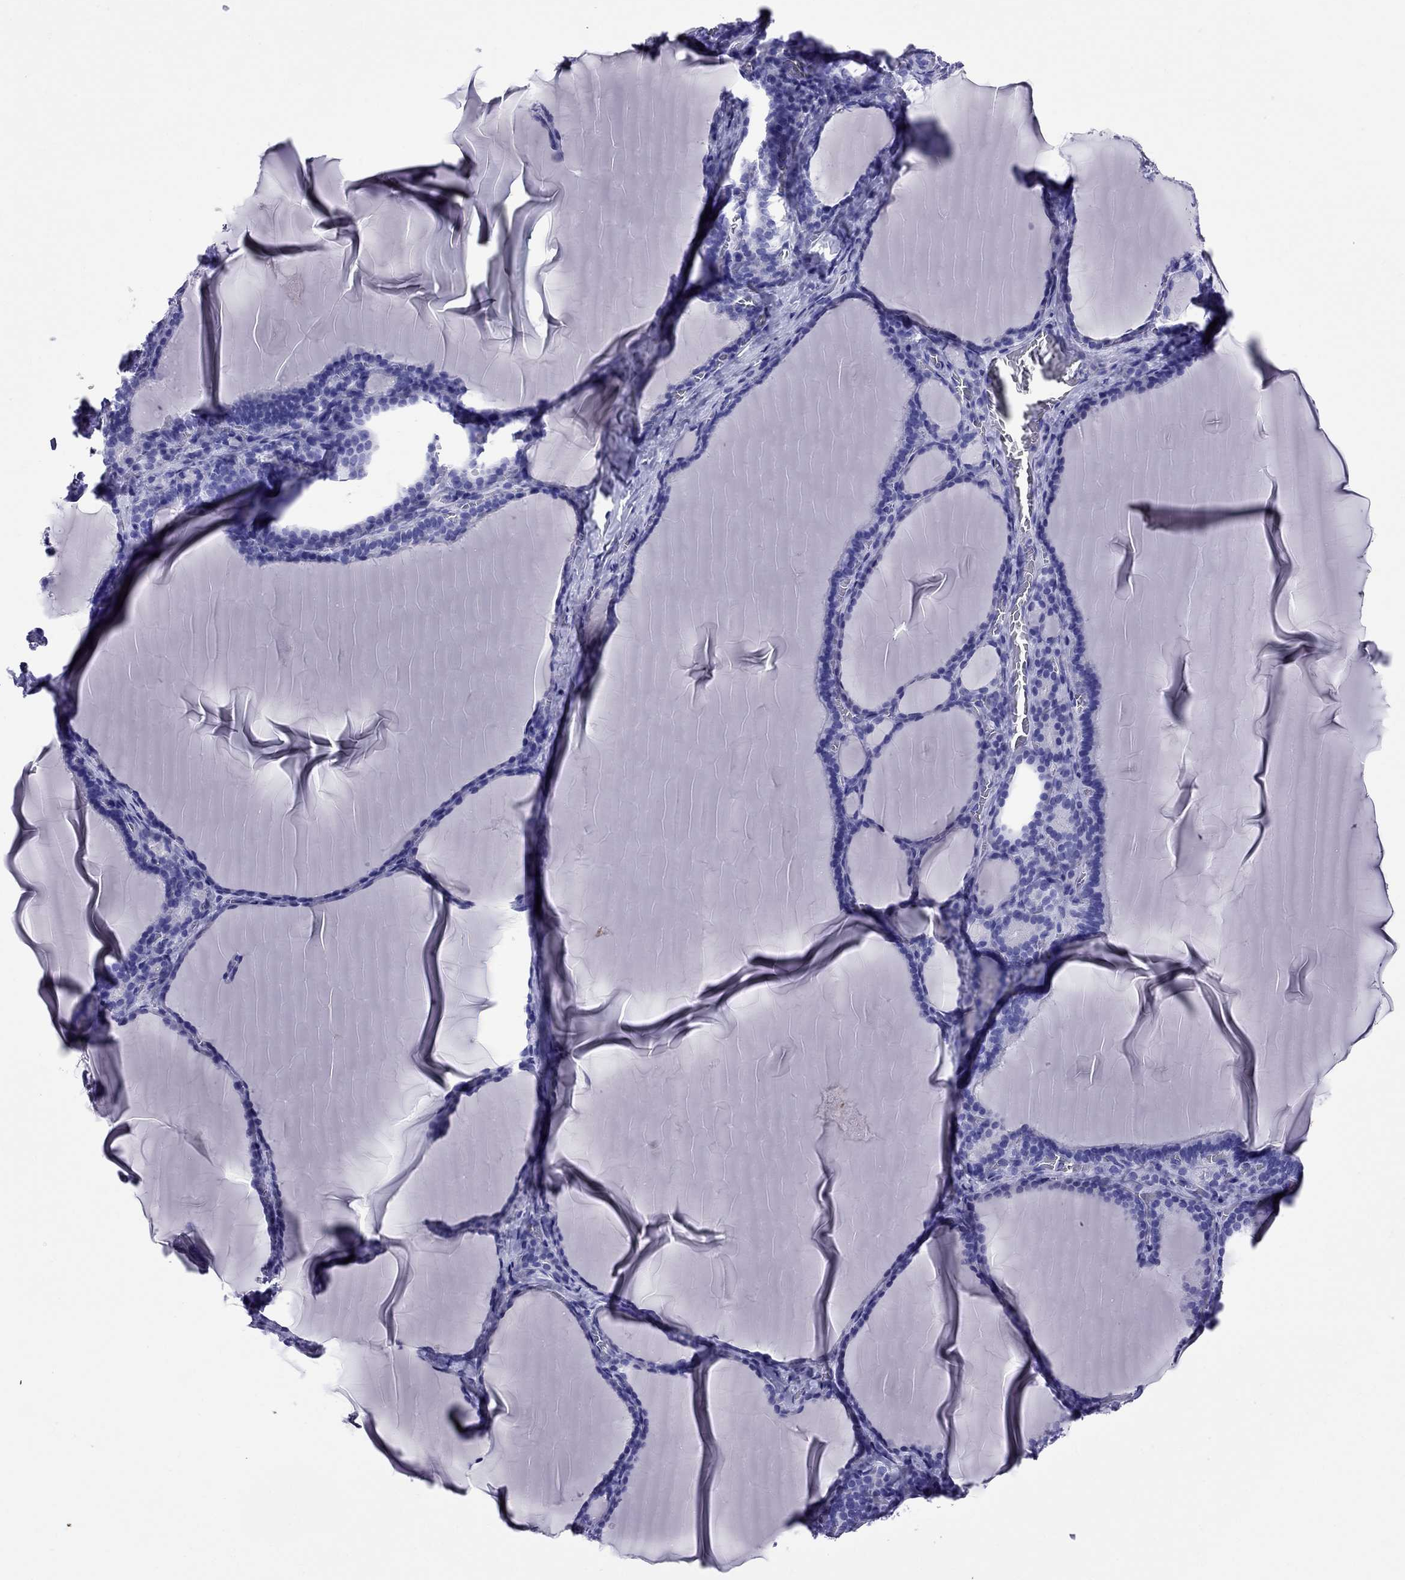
{"staining": {"intensity": "negative", "quantity": "none", "location": "none"}, "tissue": "thyroid gland", "cell_type": "Glandular cells", "image_type": "normal", "snomed": [{"axis": "morphology", "description": "Normal tissue, NOS"}, {"axis": "morphology", "description": "Hyperplasia, NOS"}, {"axis": "topography", "description": "Thyroid gland"}], "caption": "Thyroid gland stained for a protein using IHC demonstrates no positivity glandular cells.", "gene": "AVPR1B", "patient": {"sex": "female", "age": 27}}